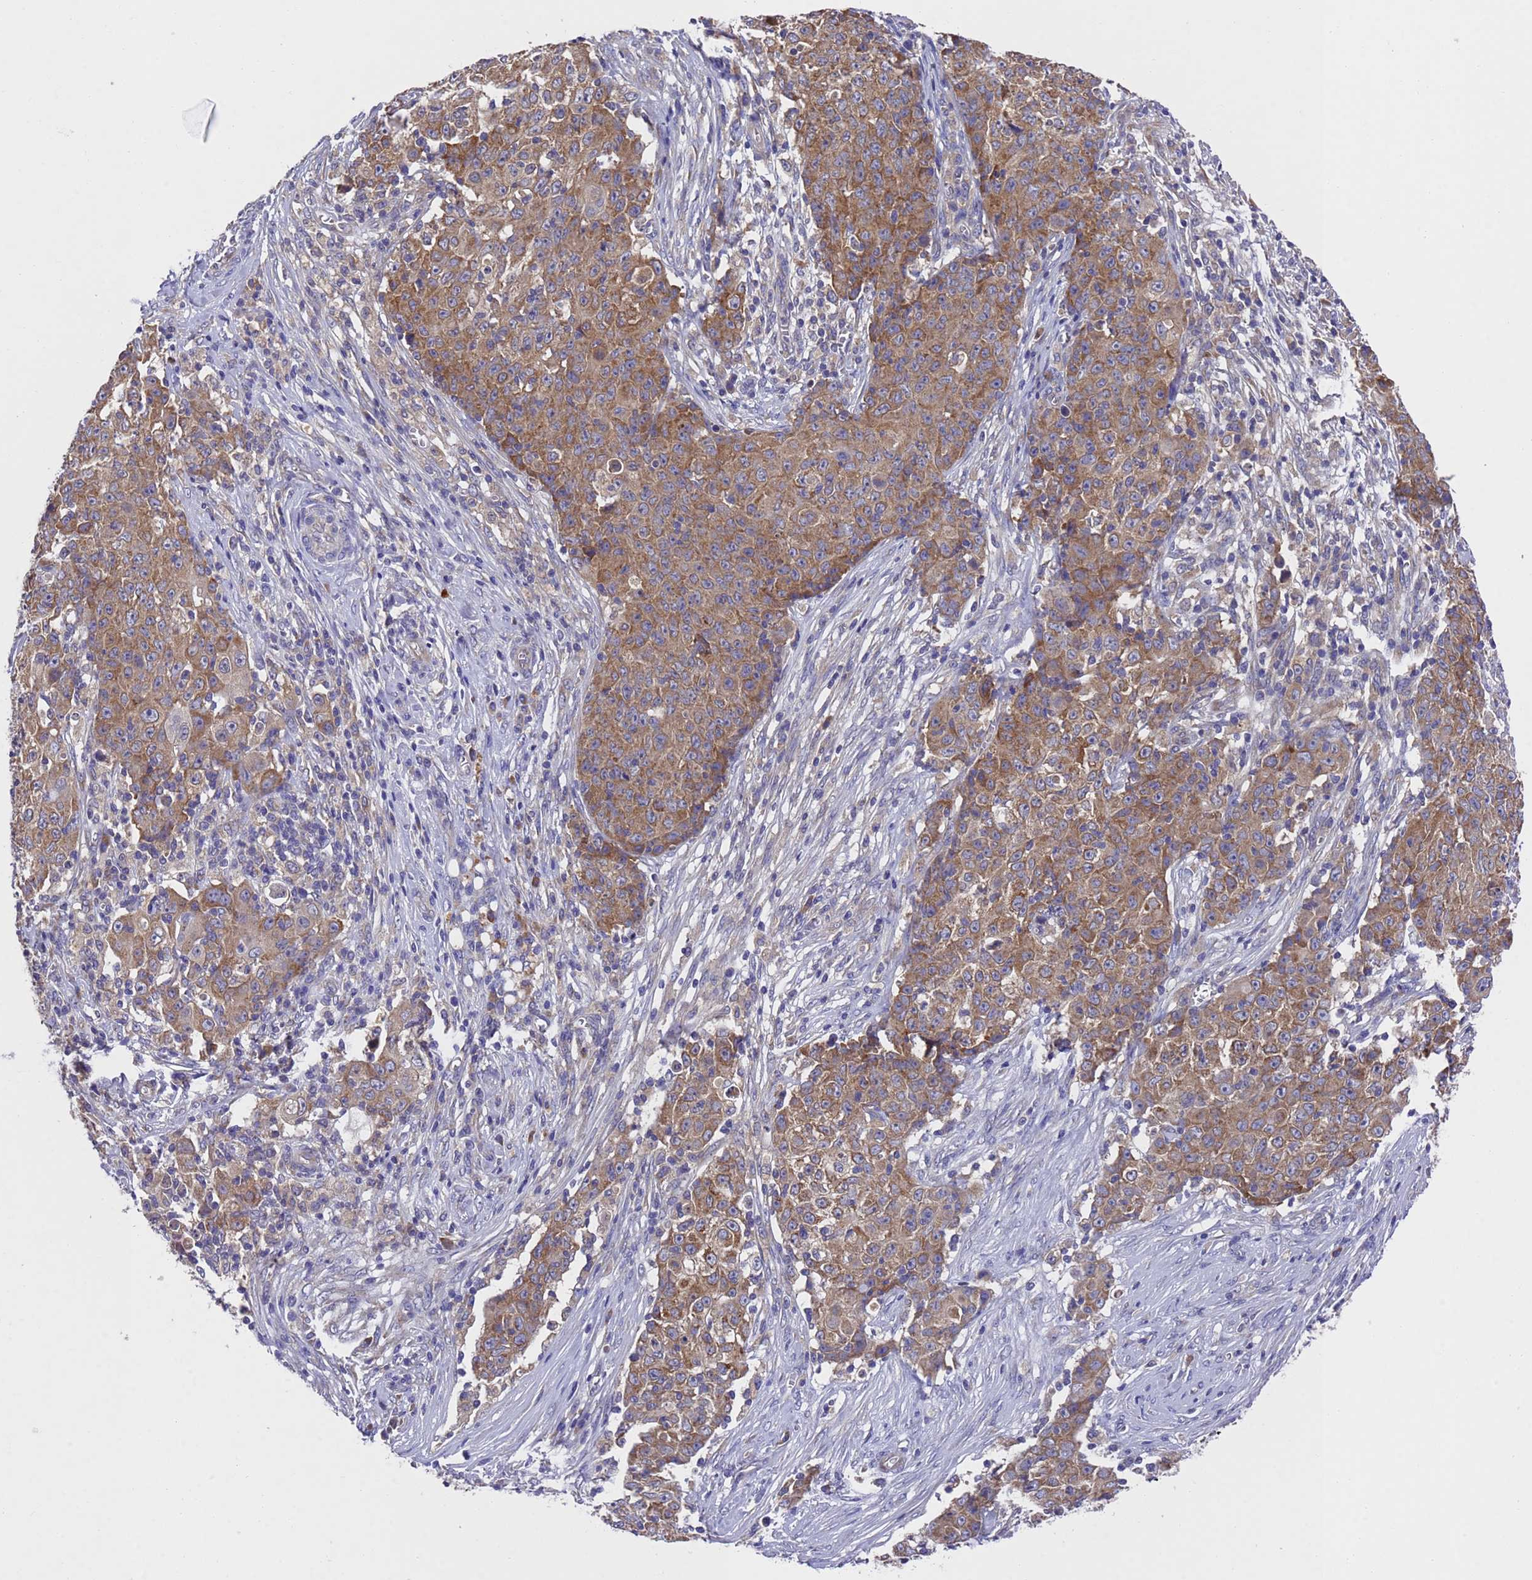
{"staining": {"intensity": "moderate", "quantity": ">75%", "location": "cytoplasmic/membranous"}, "tissue": "ovarian cancer", "cell_type": "Tumor cells", "image_type": "cancer", "snomed": [{"axis": "morphology", "description": "Carcinoma, endometroid"}, {"axis": "topography", "description": "Ovary"}], "caption": "Tumor cells demonstrate medium levels of moderate cytoplasmic/membranous staining in approximately >75% of cells in ovarian cancer (endometroid carcinoma). Using DAB (3,3'-diaminobenzidine) (brown) and hematoxylin (blue) stains, captured at high magnification using brightfield microscopy.", "gene": "DCAF12L2", "patient": {"sex": "female", "age": 42}}